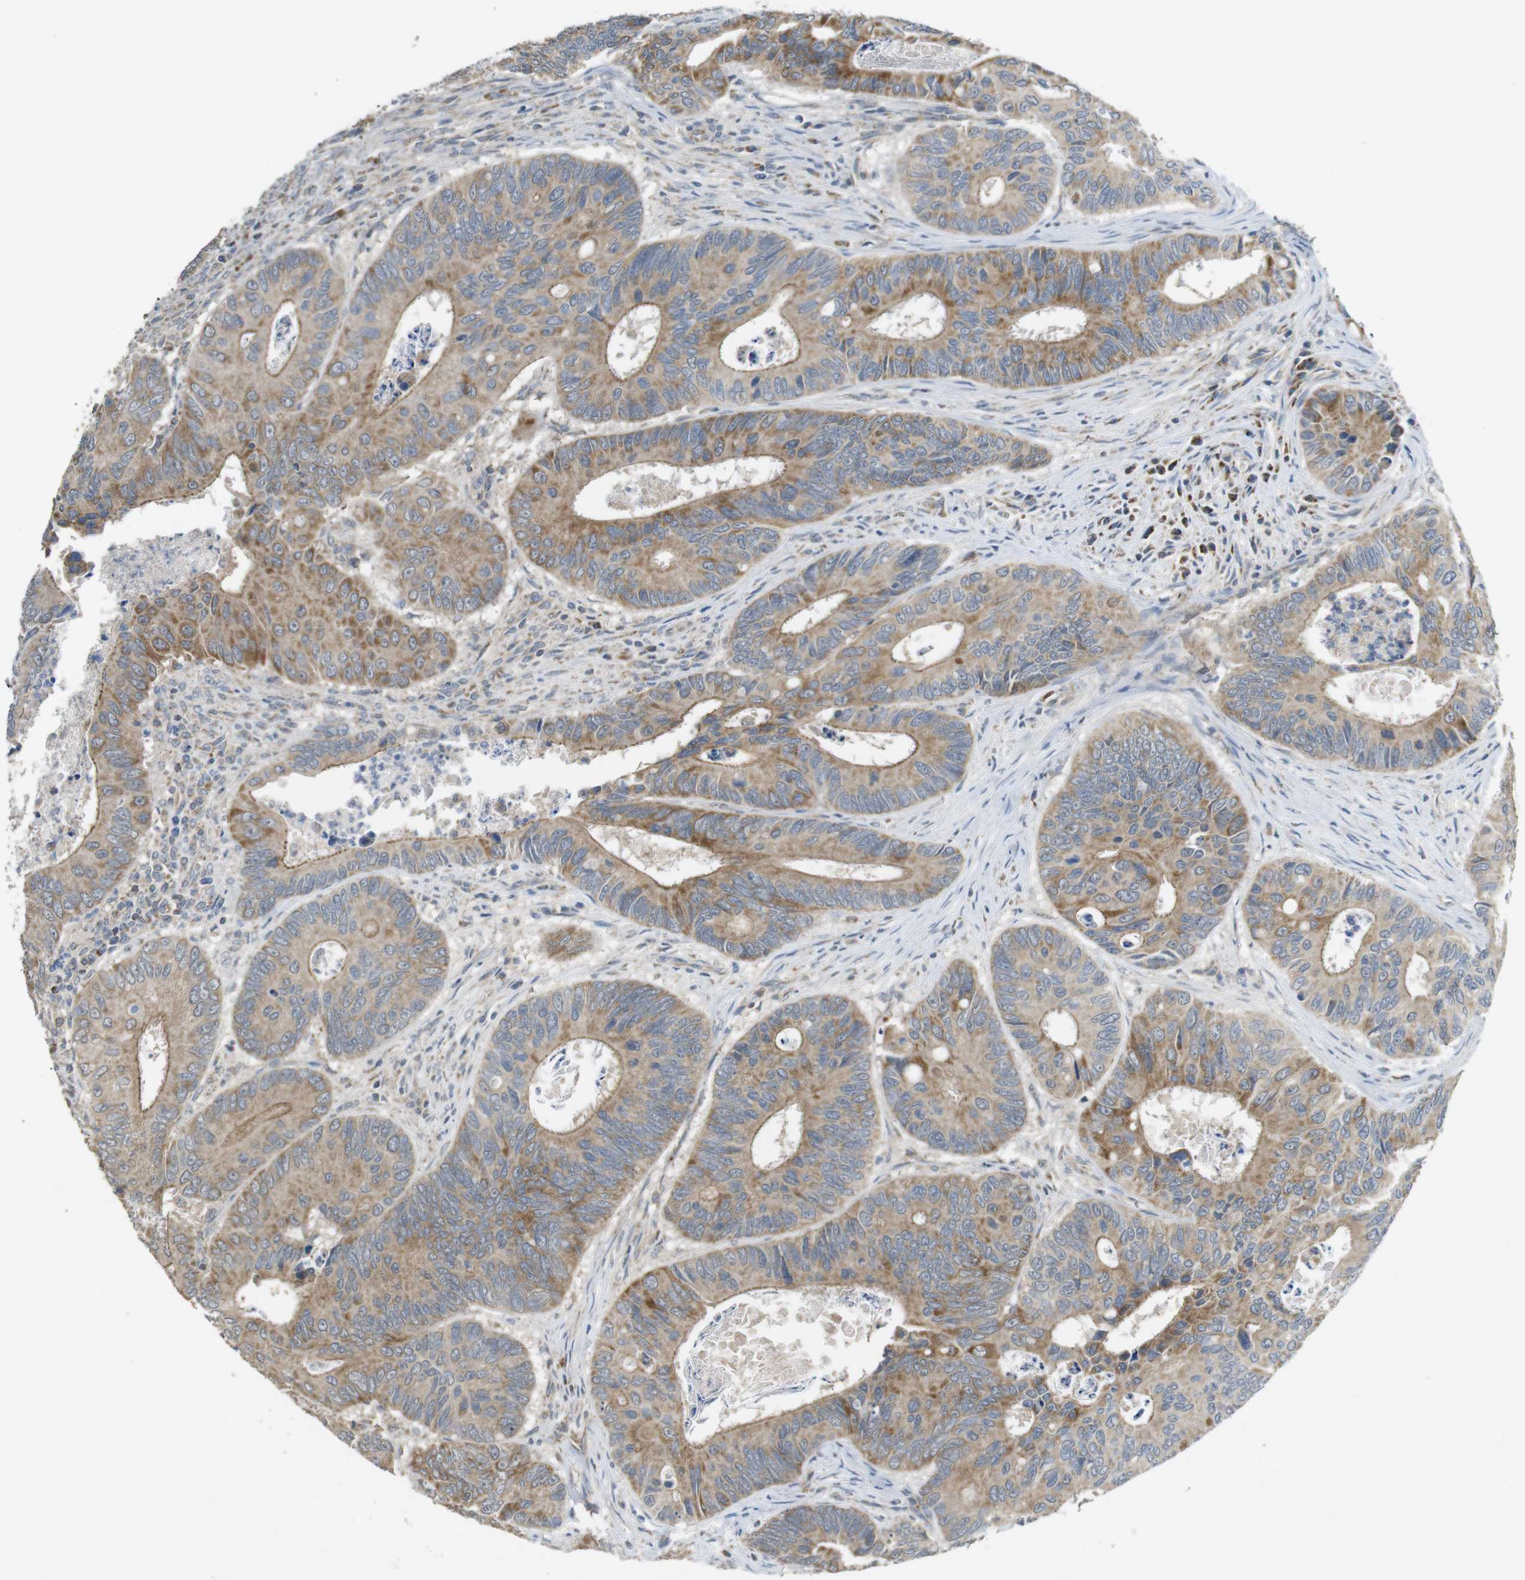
{"staining": {"intensity": "moderate", "quantity": ">75%", "location": "cytoplasmic/membranous"}, "tissue": "colorectal cancer", "cell_type": "Tumor cells", "image_type": "cancer", "snomed": [{"axis": "morphology", "description": "Inflammation, NOS"}, {"axis": "morphology", "description": "Adenocarcinoma, NOS"}, {"axis": "topography", "description": "Colon"}], "caption": "DAB immunohistochemical staining of human colorectal cancer reveals moderate cytoplasmic/membranous protein staining in about >75% of tumor cells.", "gene": "CALHM2", "patient": {"sex": "male", "age": 72}}